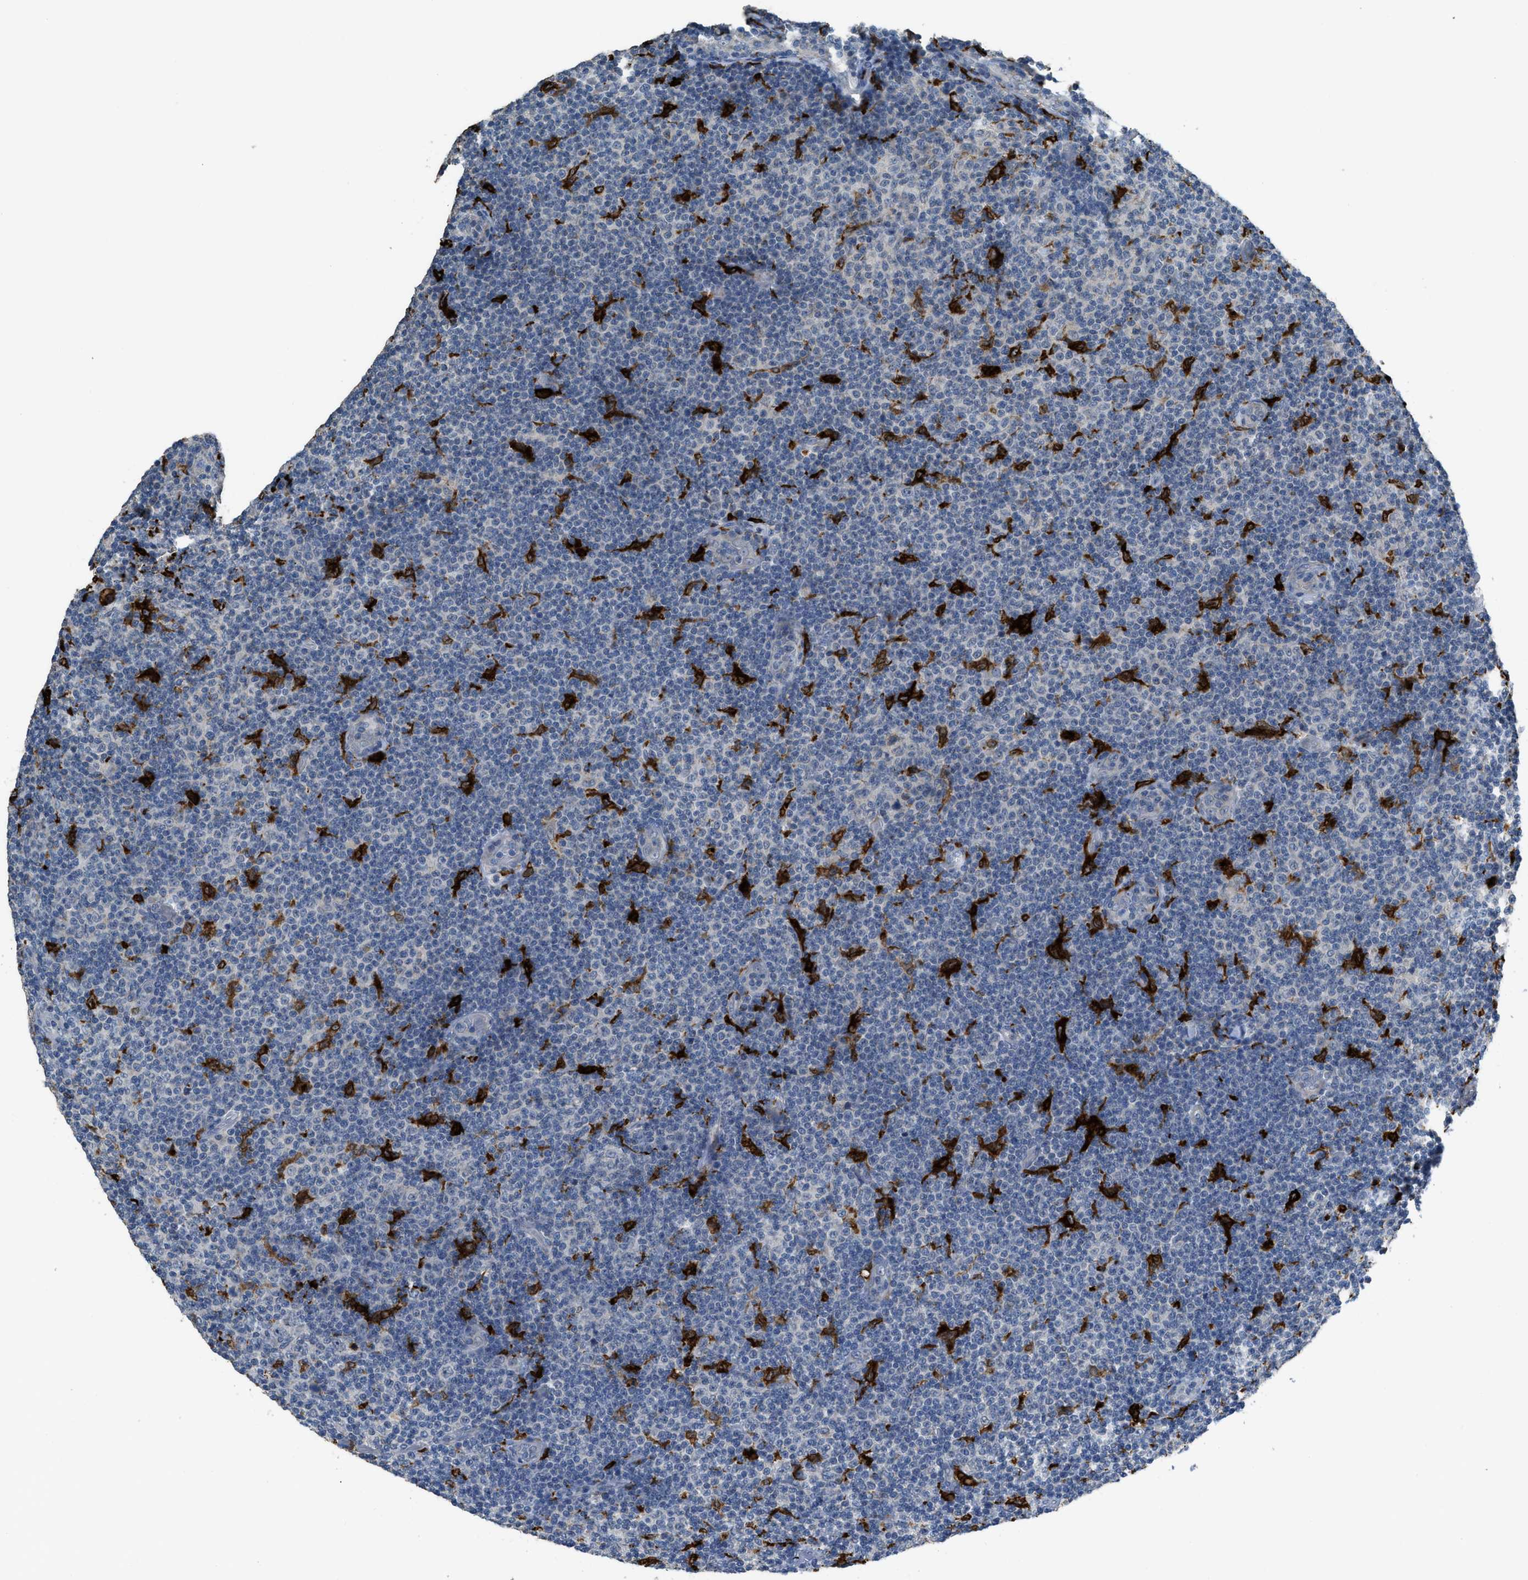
{"staining": {"intensity": "negative", "quantity": "none", "location": "none"}, "tissue": "lymphoma", "cell_type": "Tumor cells", "image_type": "cancer", "snomed": [{"axis": "morphology", "description": "Malignant lymphoma, non-Hodgkin's type, Low grade"}, {"axis": "topography", "description": "Lymph node"}], "caption": "DAB (3,3'-diaminobenzidine) immunohistochemical staining of human malignant lymphoma, non-Hodgkin's type (low-grade) demonstrates no significant positivity in tumor cells.", "gene": "TIMD4", "patient": {"sex": "male", "age": 83}}